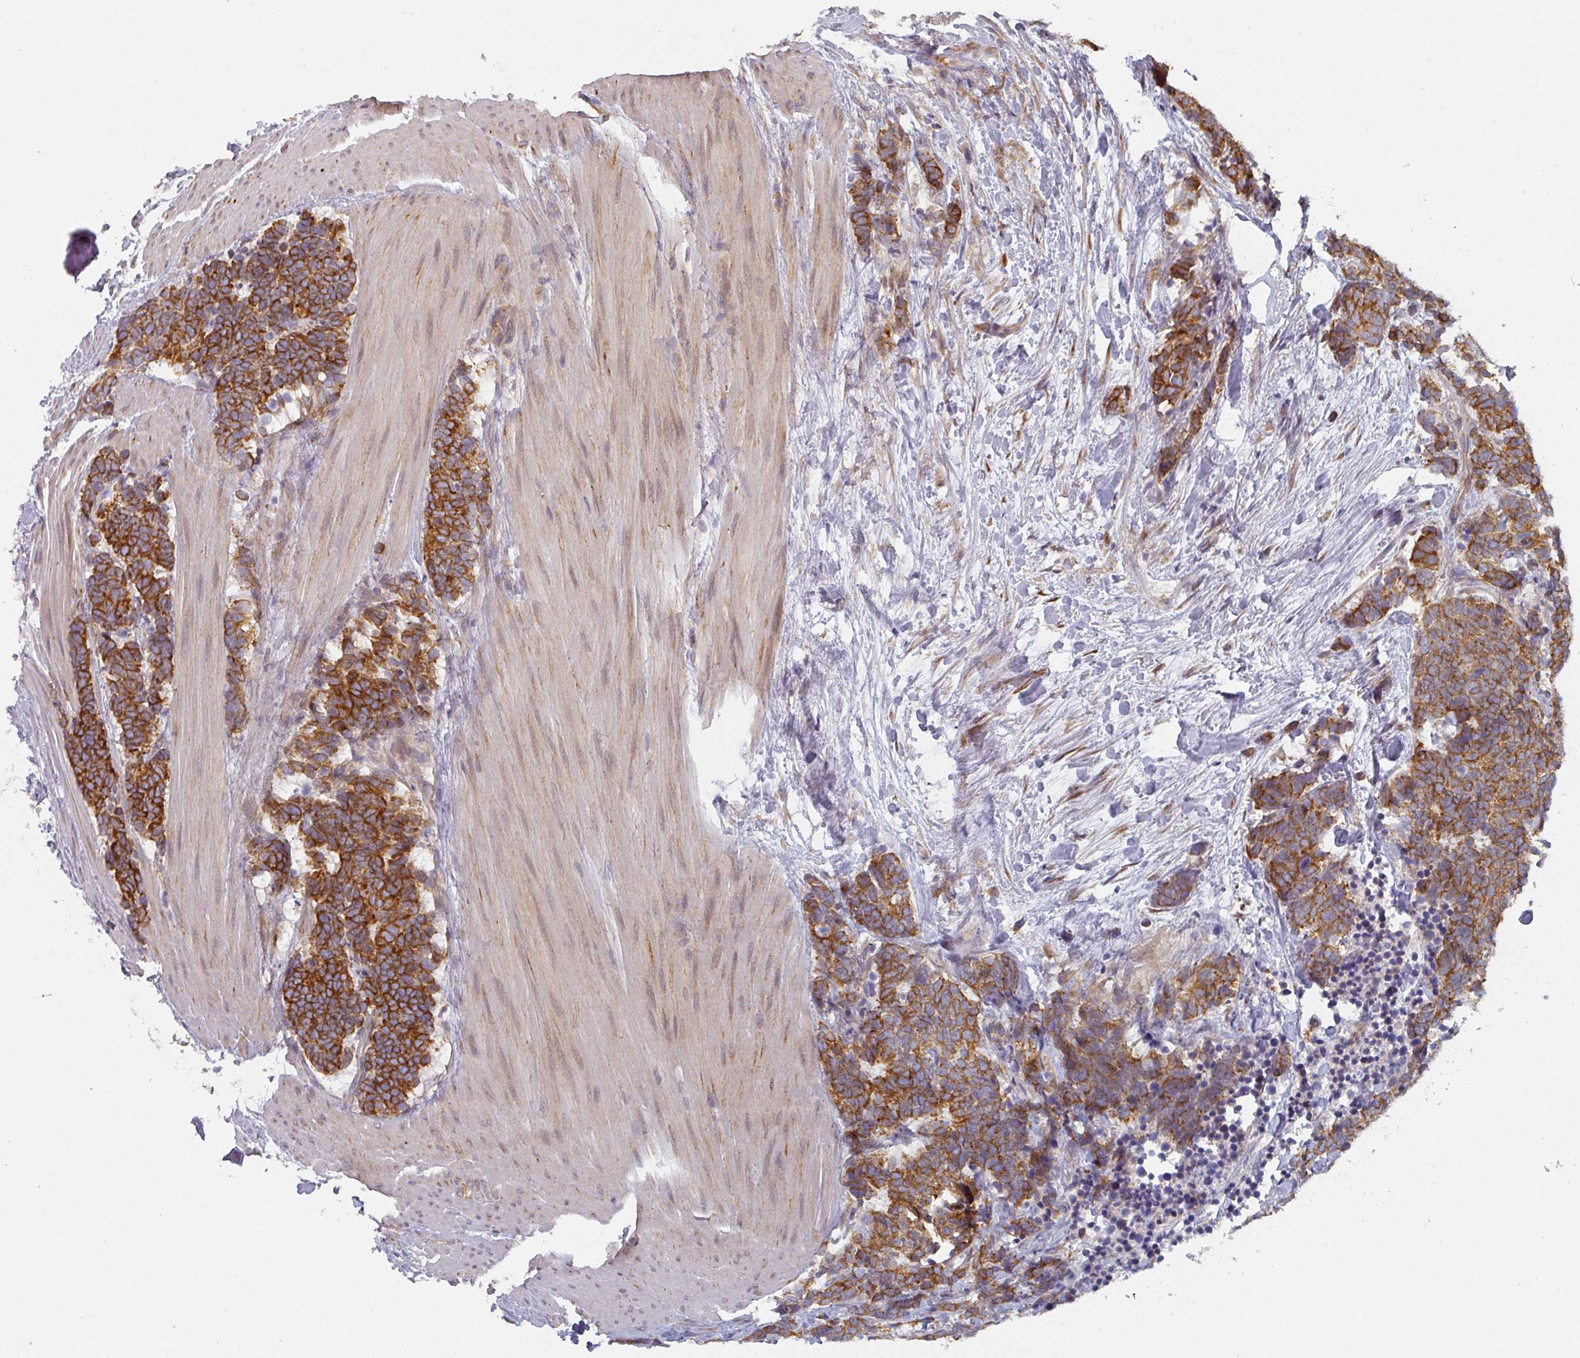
{"staining": {"intensity": "strong", "quantity": ">75%", "location": "cytoplasmic/membranous"}, "tissue": "carcinoid", "cell_type": "Tumor cells", "image_type": "cancer", "snomed": [{"axis": "morphology", "description": "Carcinoma, NOS"}, {"axis": "morphology", "description": "Carcinoid, malignant, NOS"}, {"axis": "topography", "description": "Urinary bladder"}], "caption": "Carcinoid stained with immunohistochemistry displays strong cytoplasmic/membranous staining in about >75% of tumor cells.", "gene": "TAPT1", "patient": {"sex": "male", "age": 57}}